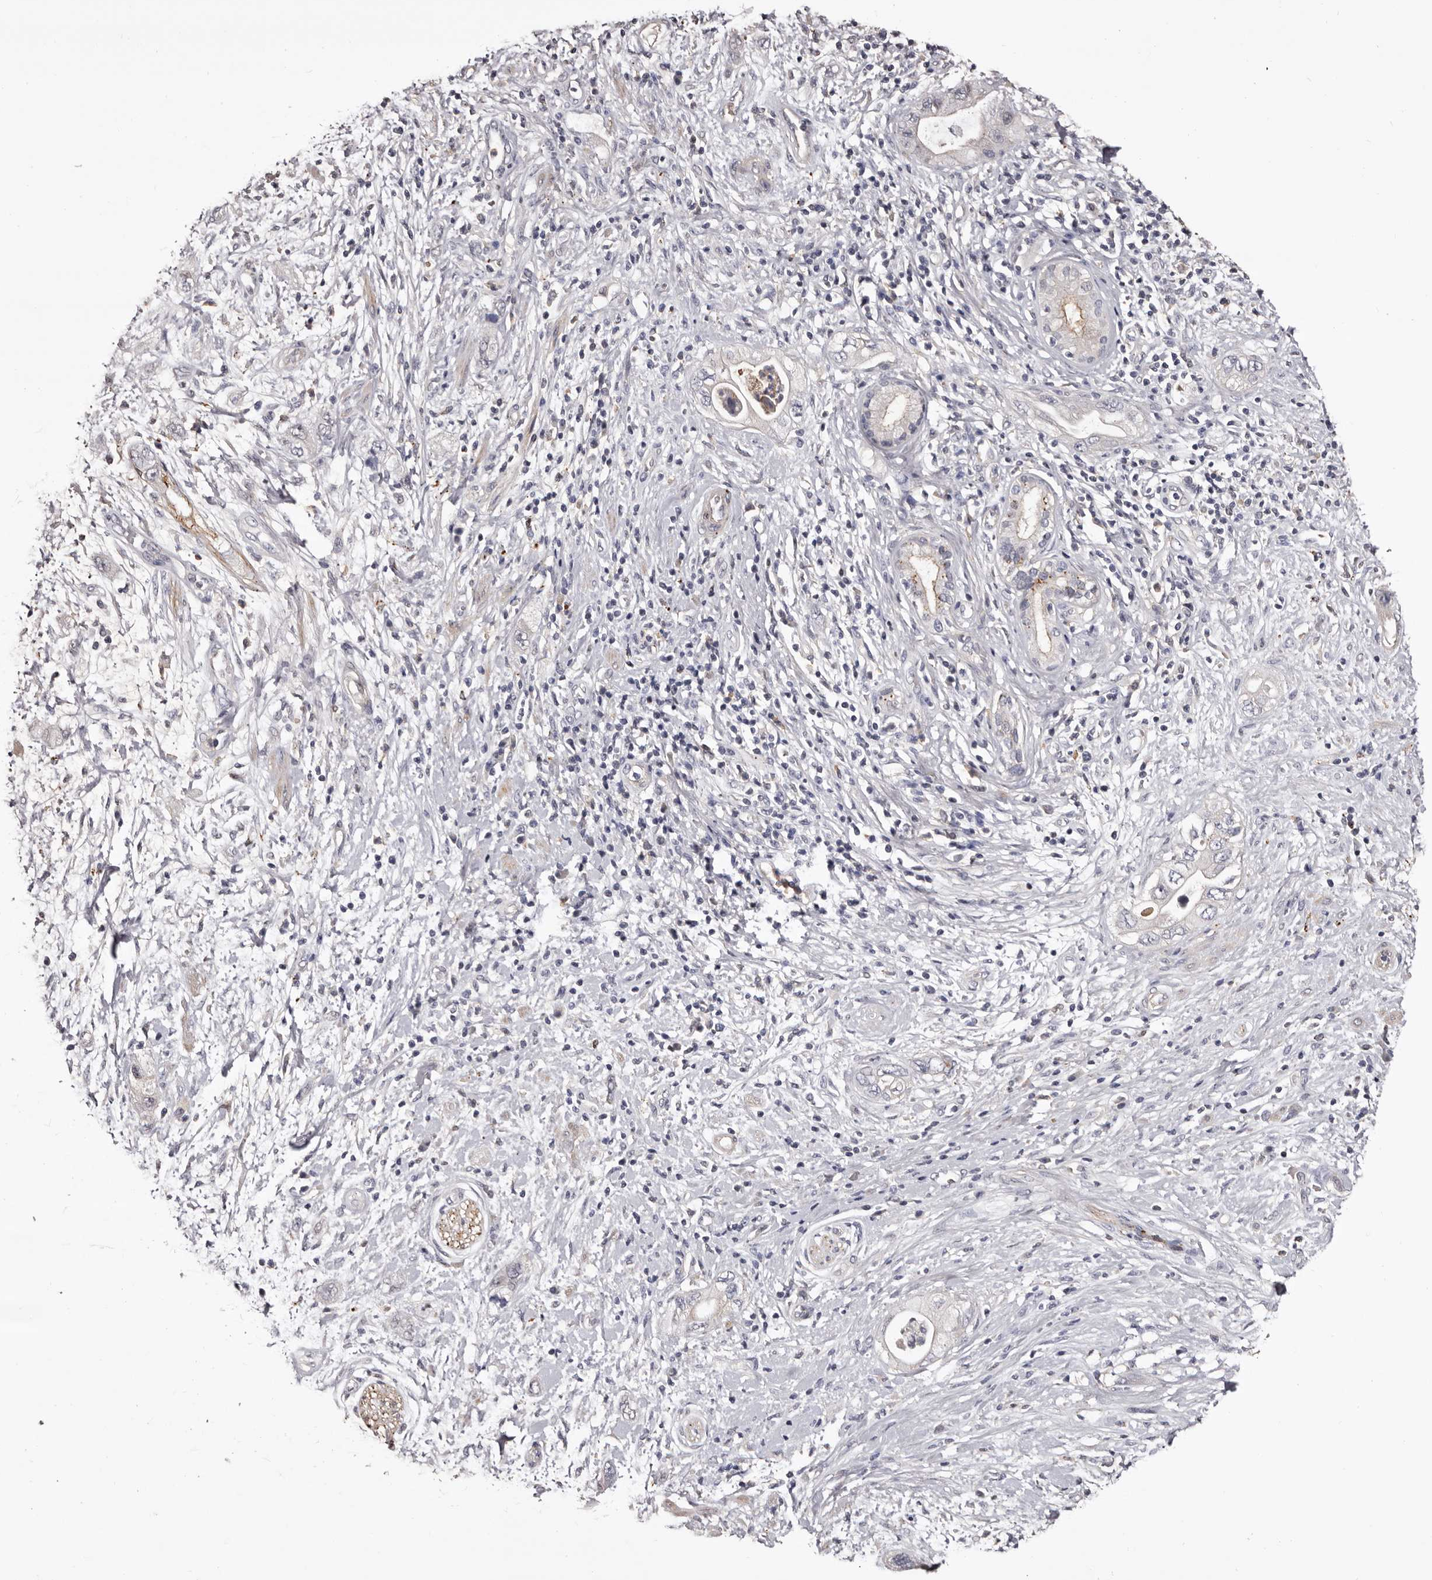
{"staining": {"intensity": "negative", "quantity": "none", "location": "none"}, "tissue": "pancreatic cancer", "cell_type": "Tumor cells", "image_type": "cancer", "snomed": [{"axis": "morphology", "description": "Adenocarcinoma, NOS"}, {"axis": "topography", "description": "Pancreas"}], "caption": "Tumor cells show no significant protein expression in pancreatic adenocarcinoma.", "gene": "SLC10A4", "patient": {"sex": "female", "age": 73}}